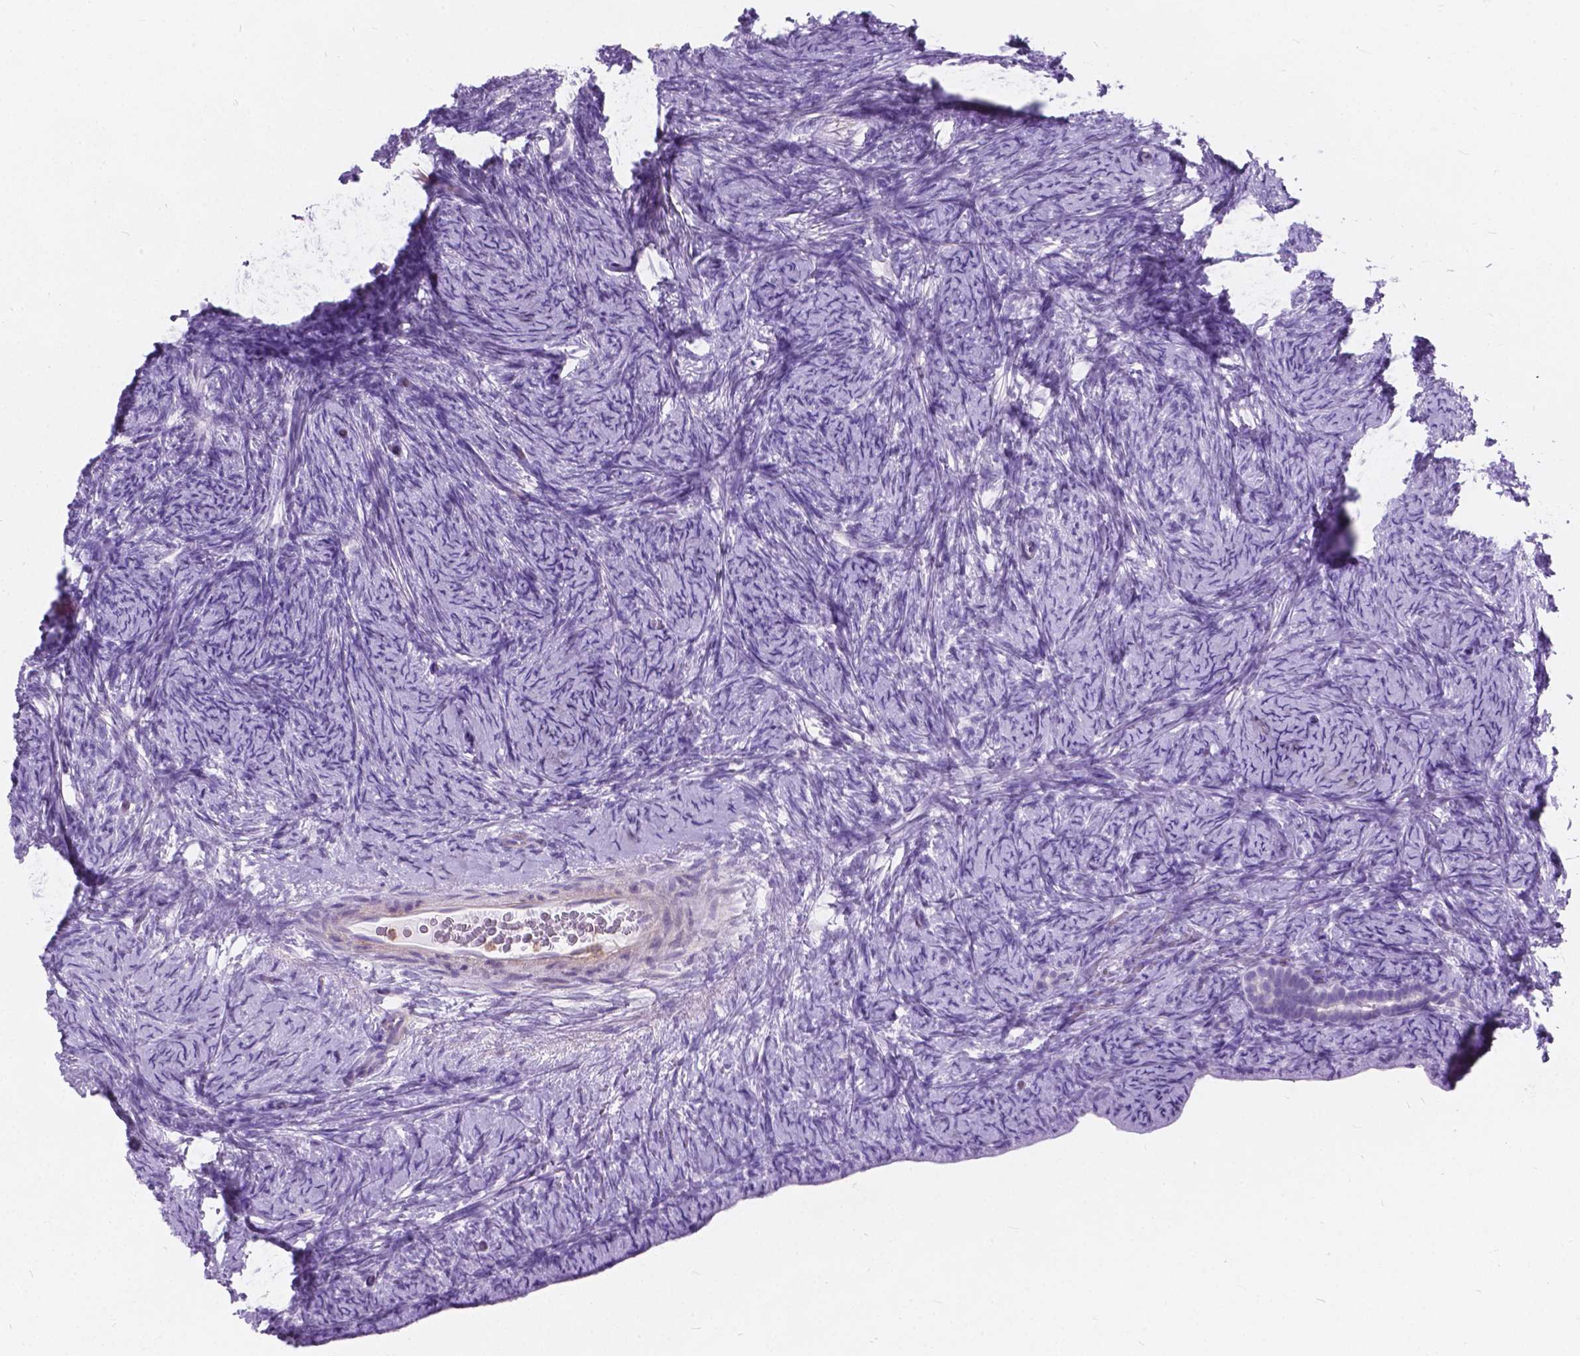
{"staining": {"intensity": "negative", "quantity": "none", "location": "none"}, "tissue": "ovary", "cell_type": "Ovarian stroma cells", "image_type": "normal", "snomed": [{"axis": "morphology", "description": "Normal tissue, NOS"}, {"axis": "topography", "description": "Ovary"}], "caption": "Histopathology image shows no significant protein expression in ovarian stroma cells of benign ovary.", "gene": "KIAA0040", "patient": {"sex": "female", "age": 34}}